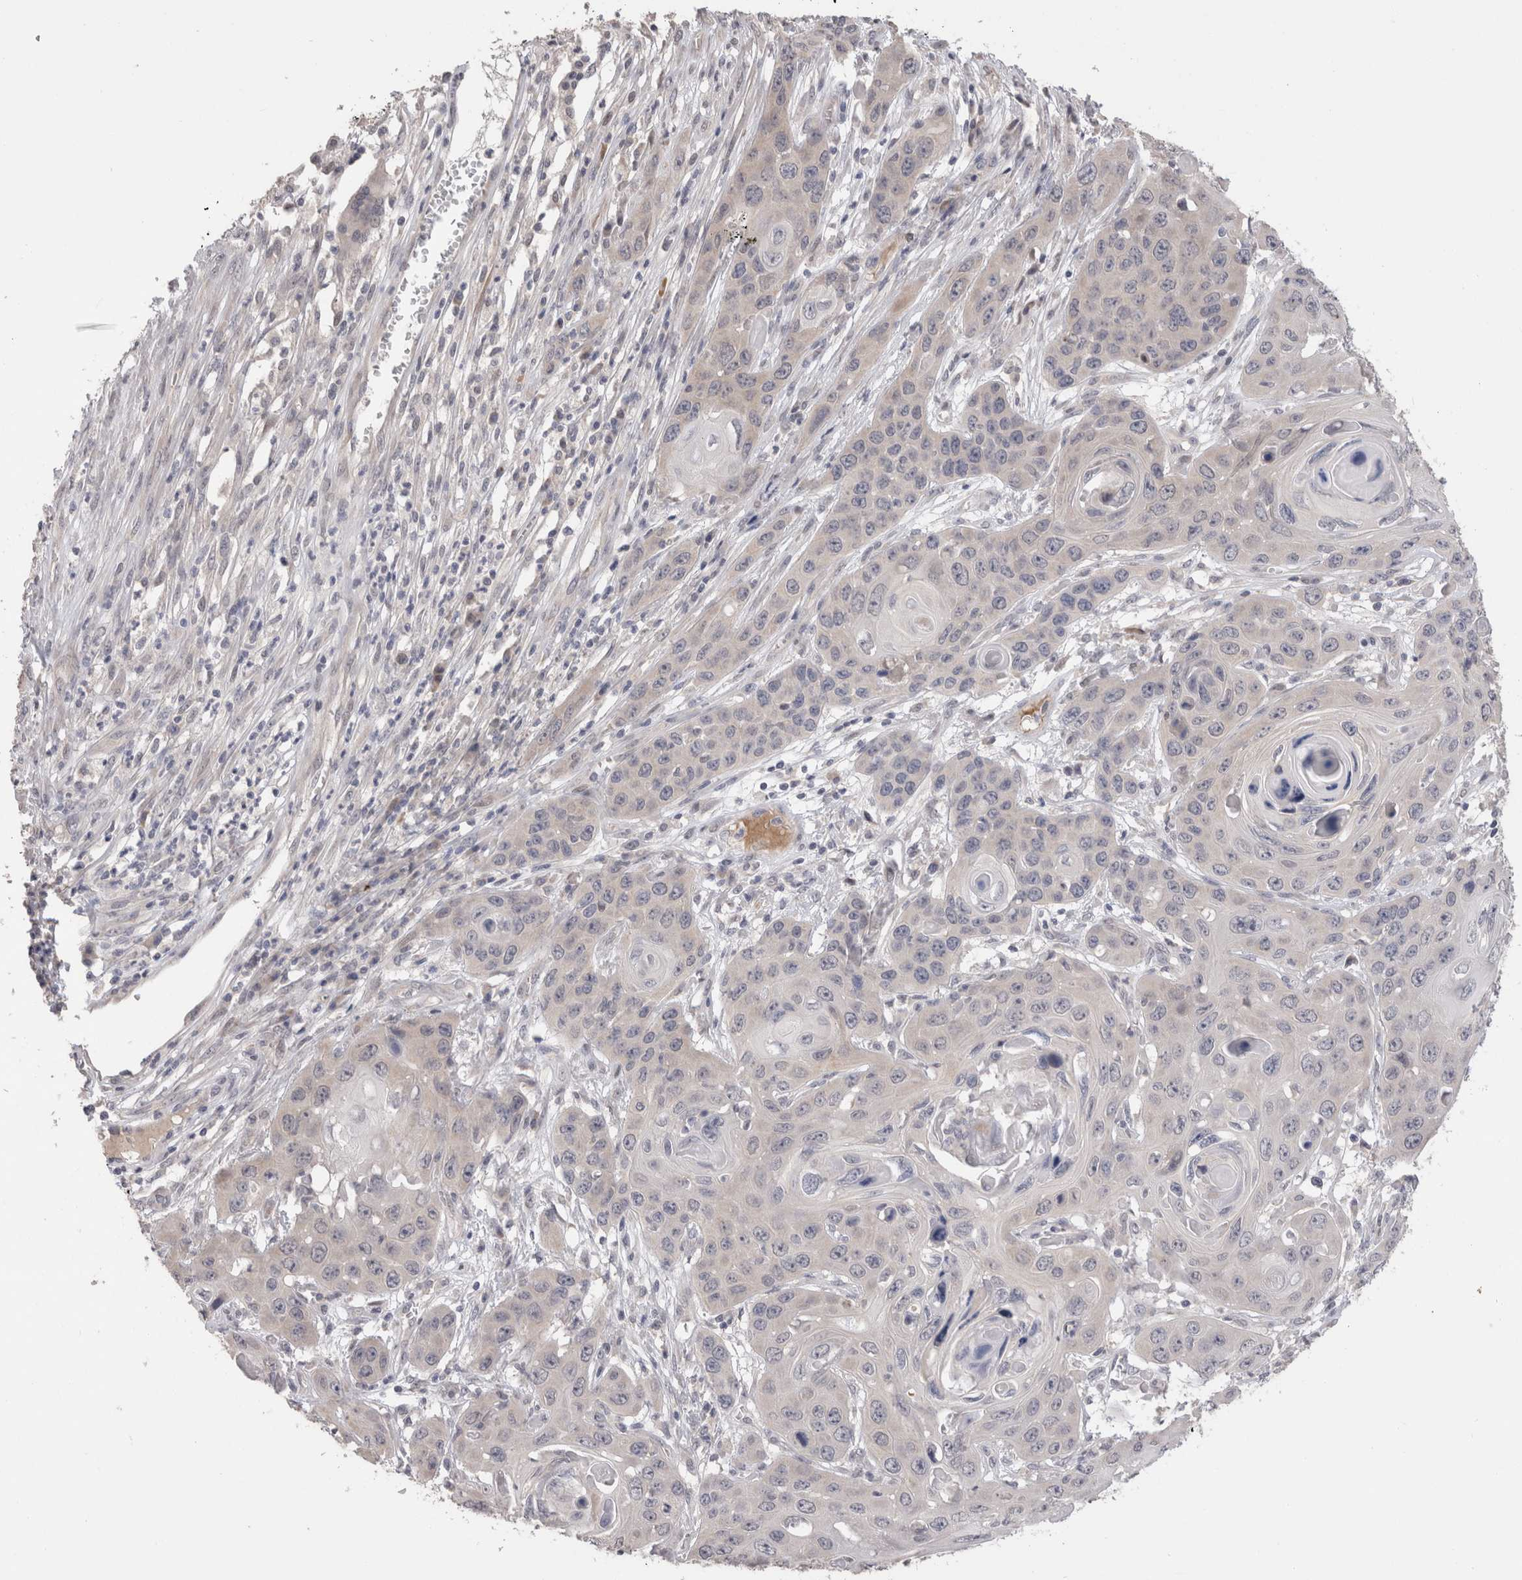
{"staining": {"intensity": "negative", "quantity": "none", "location": "none"}, "tissue": "skin cancer", "cell_type": "Tumor cells", "image_type": "cancer", "snomed": [{"axis": "morphology", "description": "Squamous cell carcinoma, NOS"}, {"axis": "topography", "description": "Skin"}], "caption": "IHC of human skin squamous cell carcinoma displays no expression in tumor cells. The staining is performed using DAB brown chromogen with nuclei counter-stained in using hematoxylin.", "gene": "CRYBG1", "patient": {"sex": "male", "age": 55}}